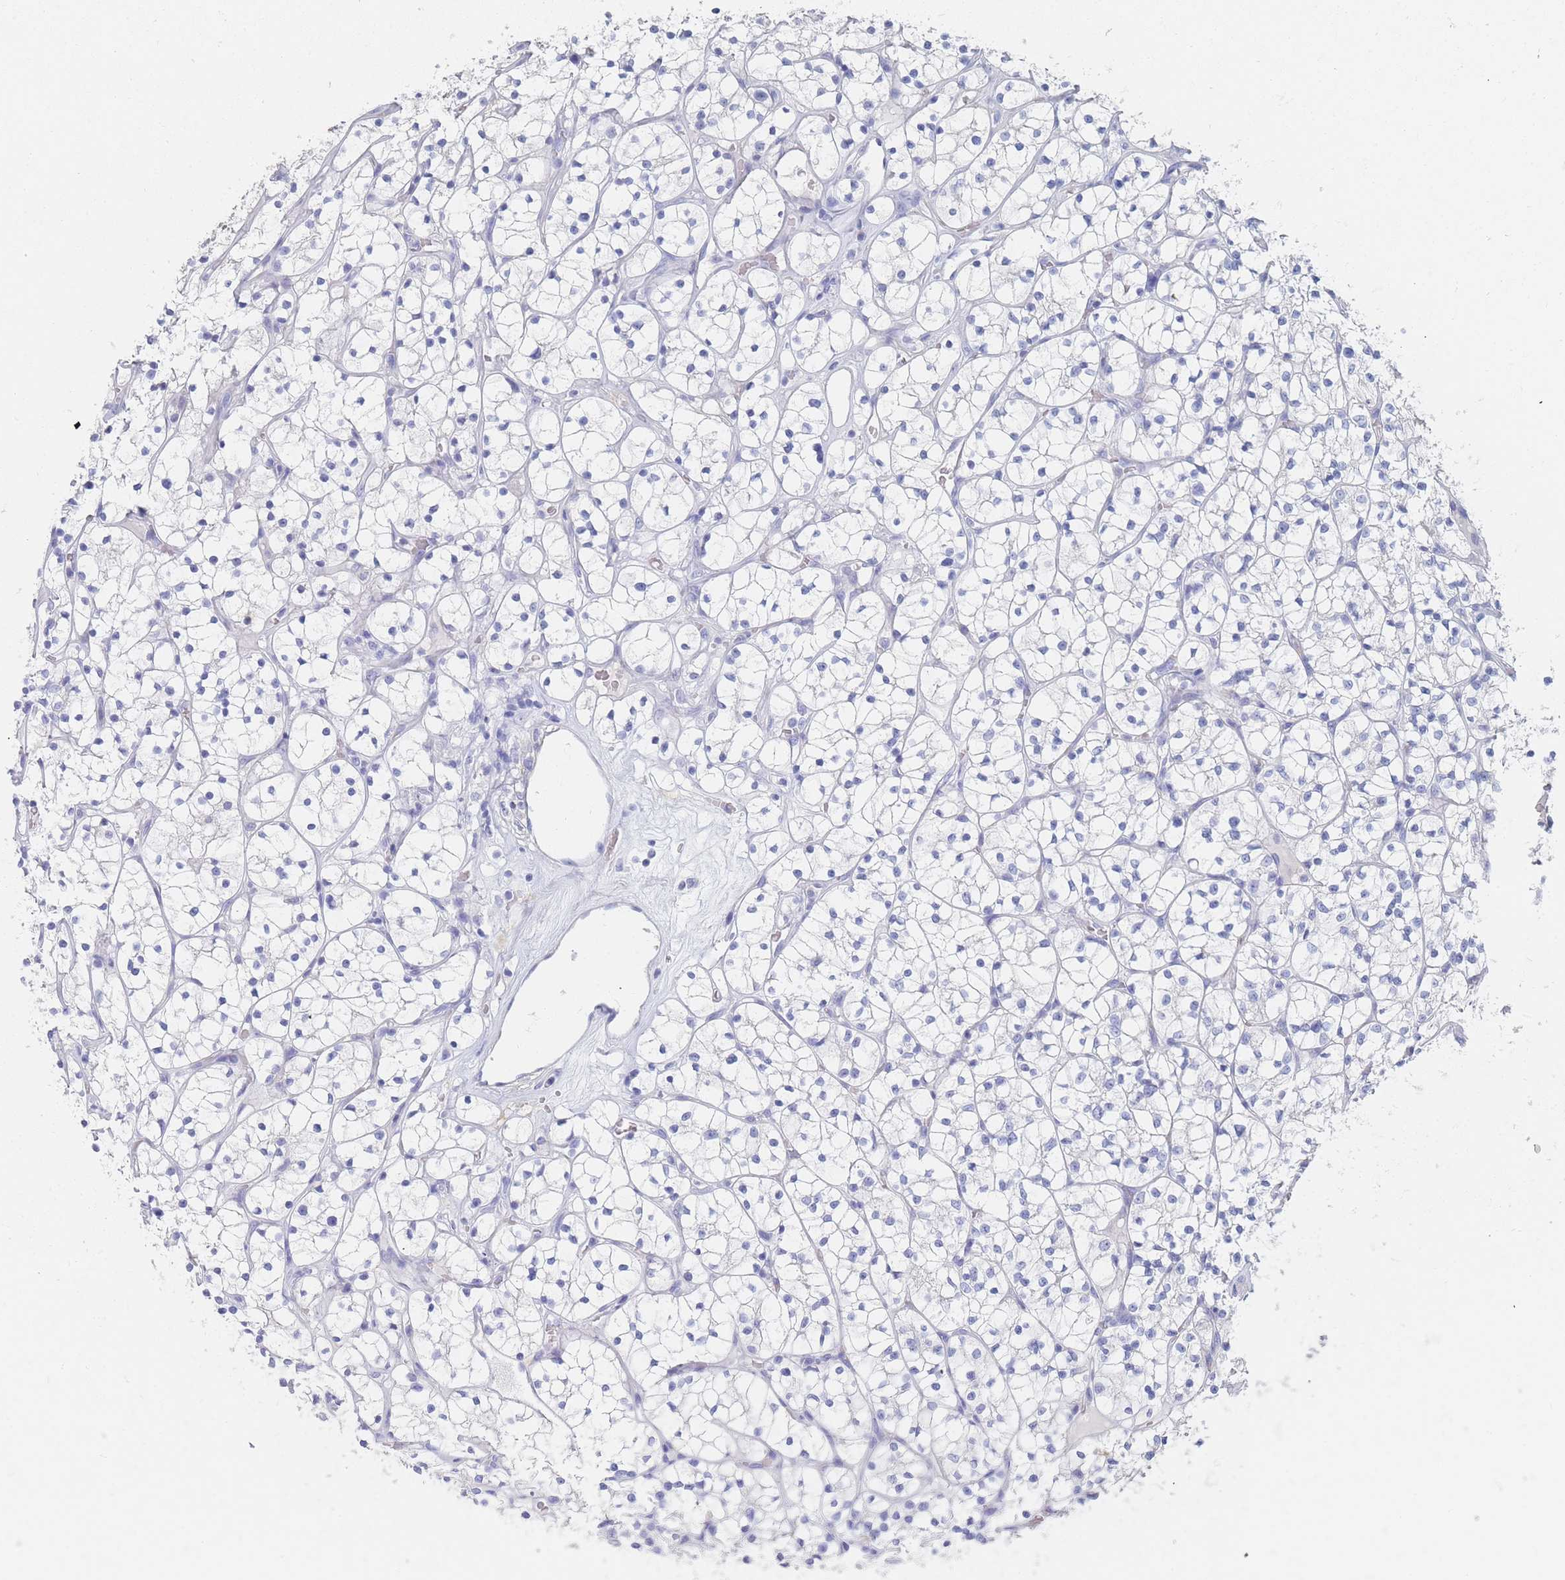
{"staining": {"intensity": "negative", "quantity": "none", "location": "none"}, "tissue": "renal cancer", "cell_type": "Tumor cells", "image_type": "cancer", "snomed": [{"axis": "morphology", "description": "Adenocarcinoma, NOS"}, {"axis": "topography", "description": "Kidney"}], "caption": "Photomicrograph shows no significant protein expression in tumor cells of adenocarcinoma (renal).", "gene": "SLC25A35", "patient": {"sex": "female", "age": 64}}